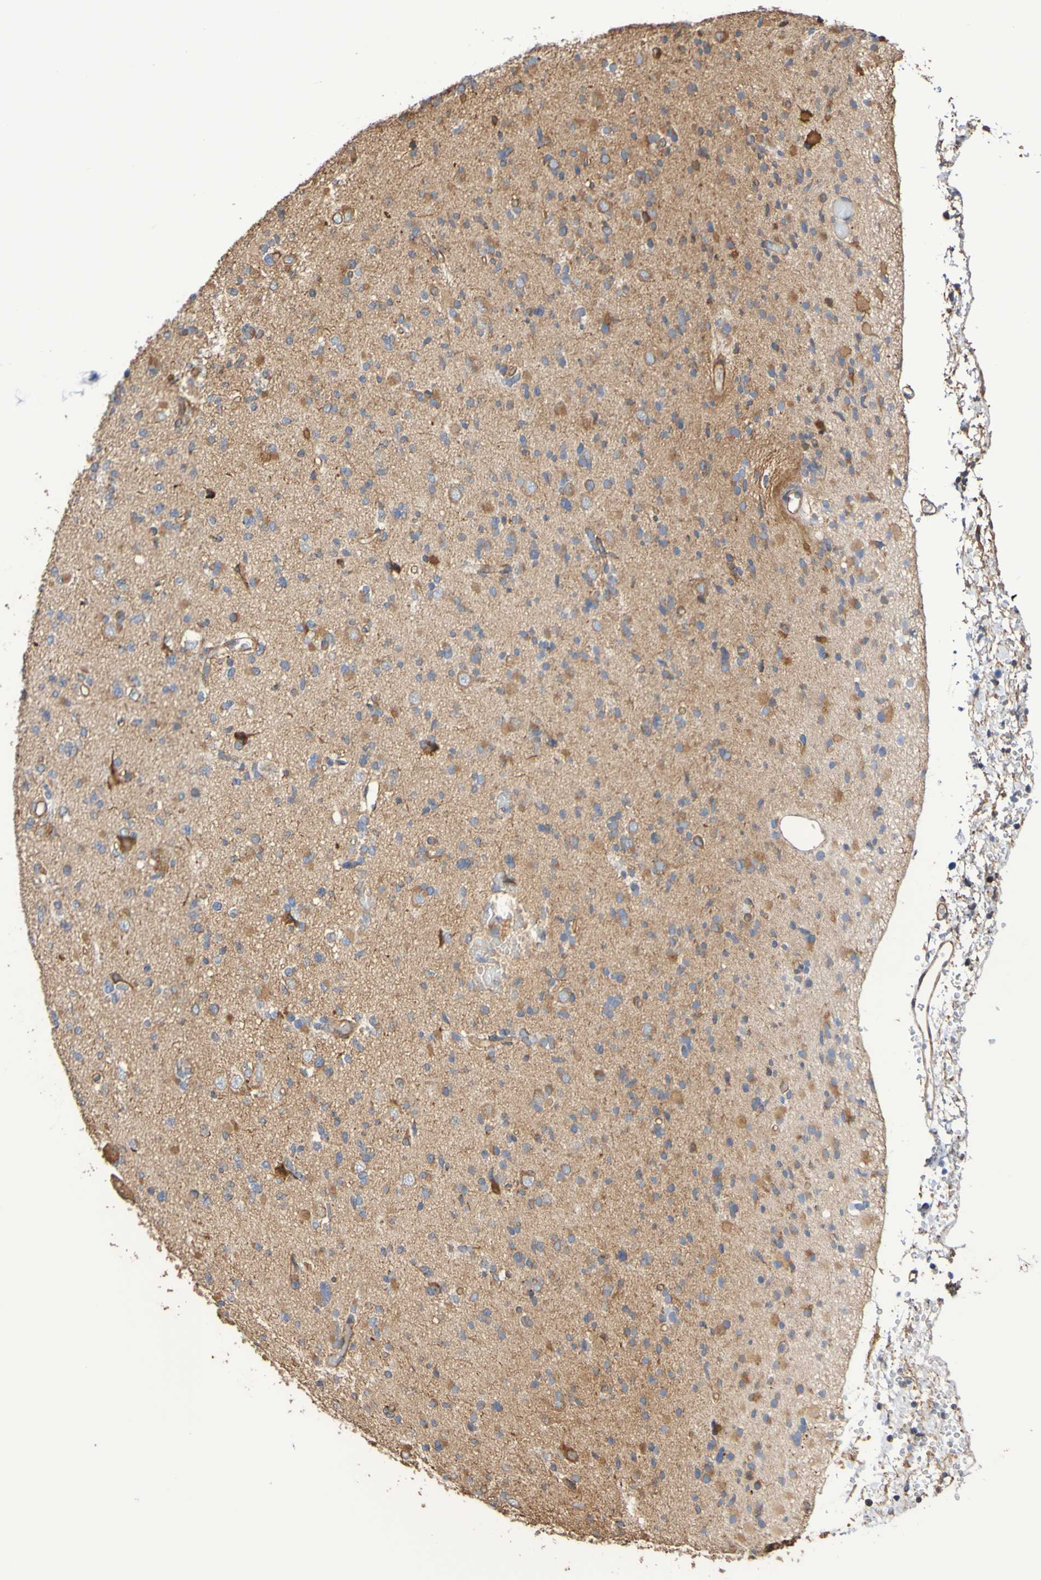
{"staining": {"intensity": "moderate", "quantity": ">75%", "location": "cytoplasmic/membranous"}, "tissue": "glioma", "cell_type": "Tumor cells", "image_type": "cancer", "snomed": [{"axis": "morphology", "description": "Glioma, malignant, Low grade"}, {"axis": "topography", "description": "Brain"}], "caption": "Immunohistochemical staining of human glioma demonstrates moderate cytoplasmic/membranous protein staining in about >75% of tumor cells.", "gene": "RAB11A", "patient": {"sex": "female", "age": 22}}